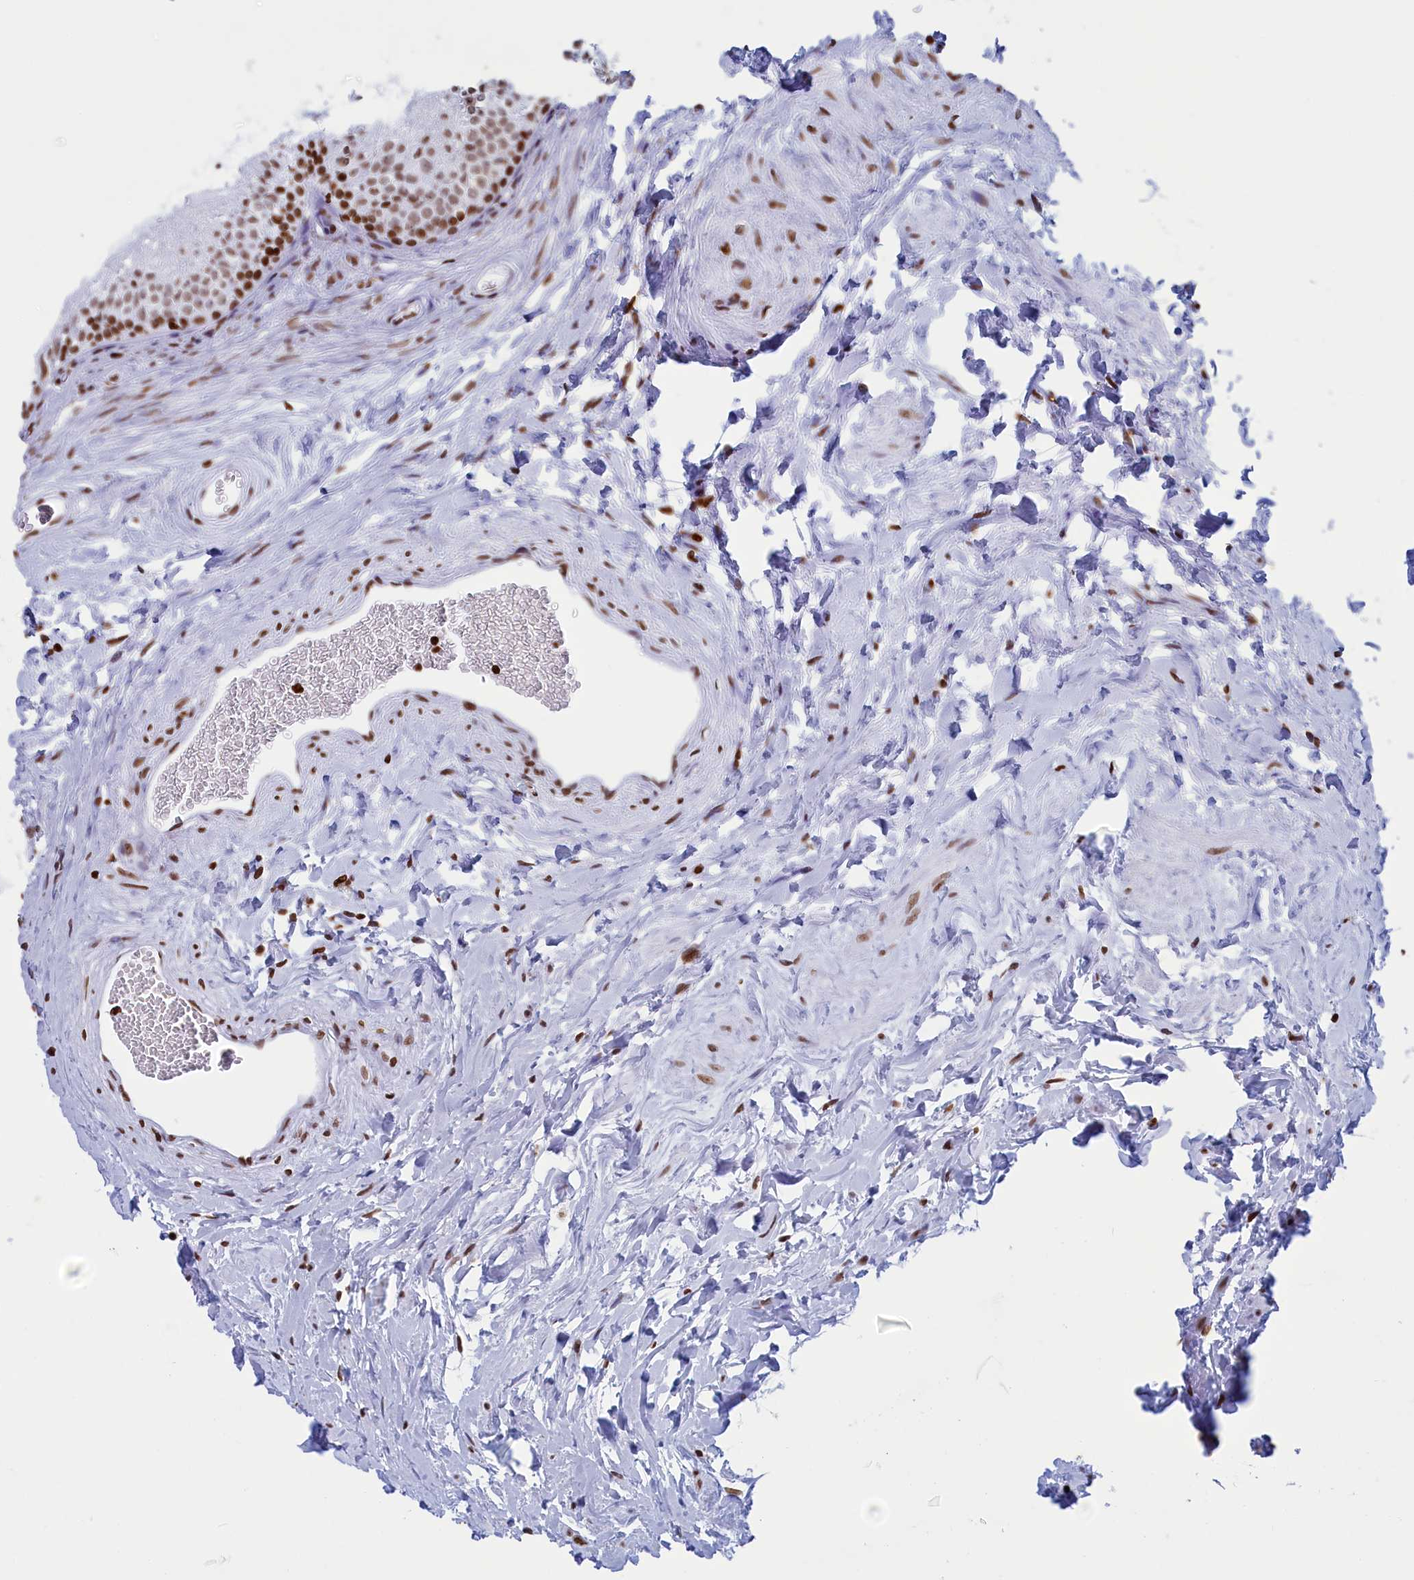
{"staining": {"intensity": "strong", "quantity": ">75%", "location": "nuclear"}, "tissue": "epididymis", "cell_type": "Glandular cells", "image_type": "normal", "snomed": [{"axis": "morphology", "description": "Normal tissue, NOS"}, {"axis": "topography", "description": "Epididymis"}], "caption": "Immunohistochemical staining of normal epididymis reveals high levels of strong nuclear staining in about >75% of glandular cells. The staining is performed using DAB brown chromogen to label protein expression. The nuclei are counter-stained blue using hematoxylin.", "gene": "APOBEC3A", "patient": {"sex": "male", "age": 56}}